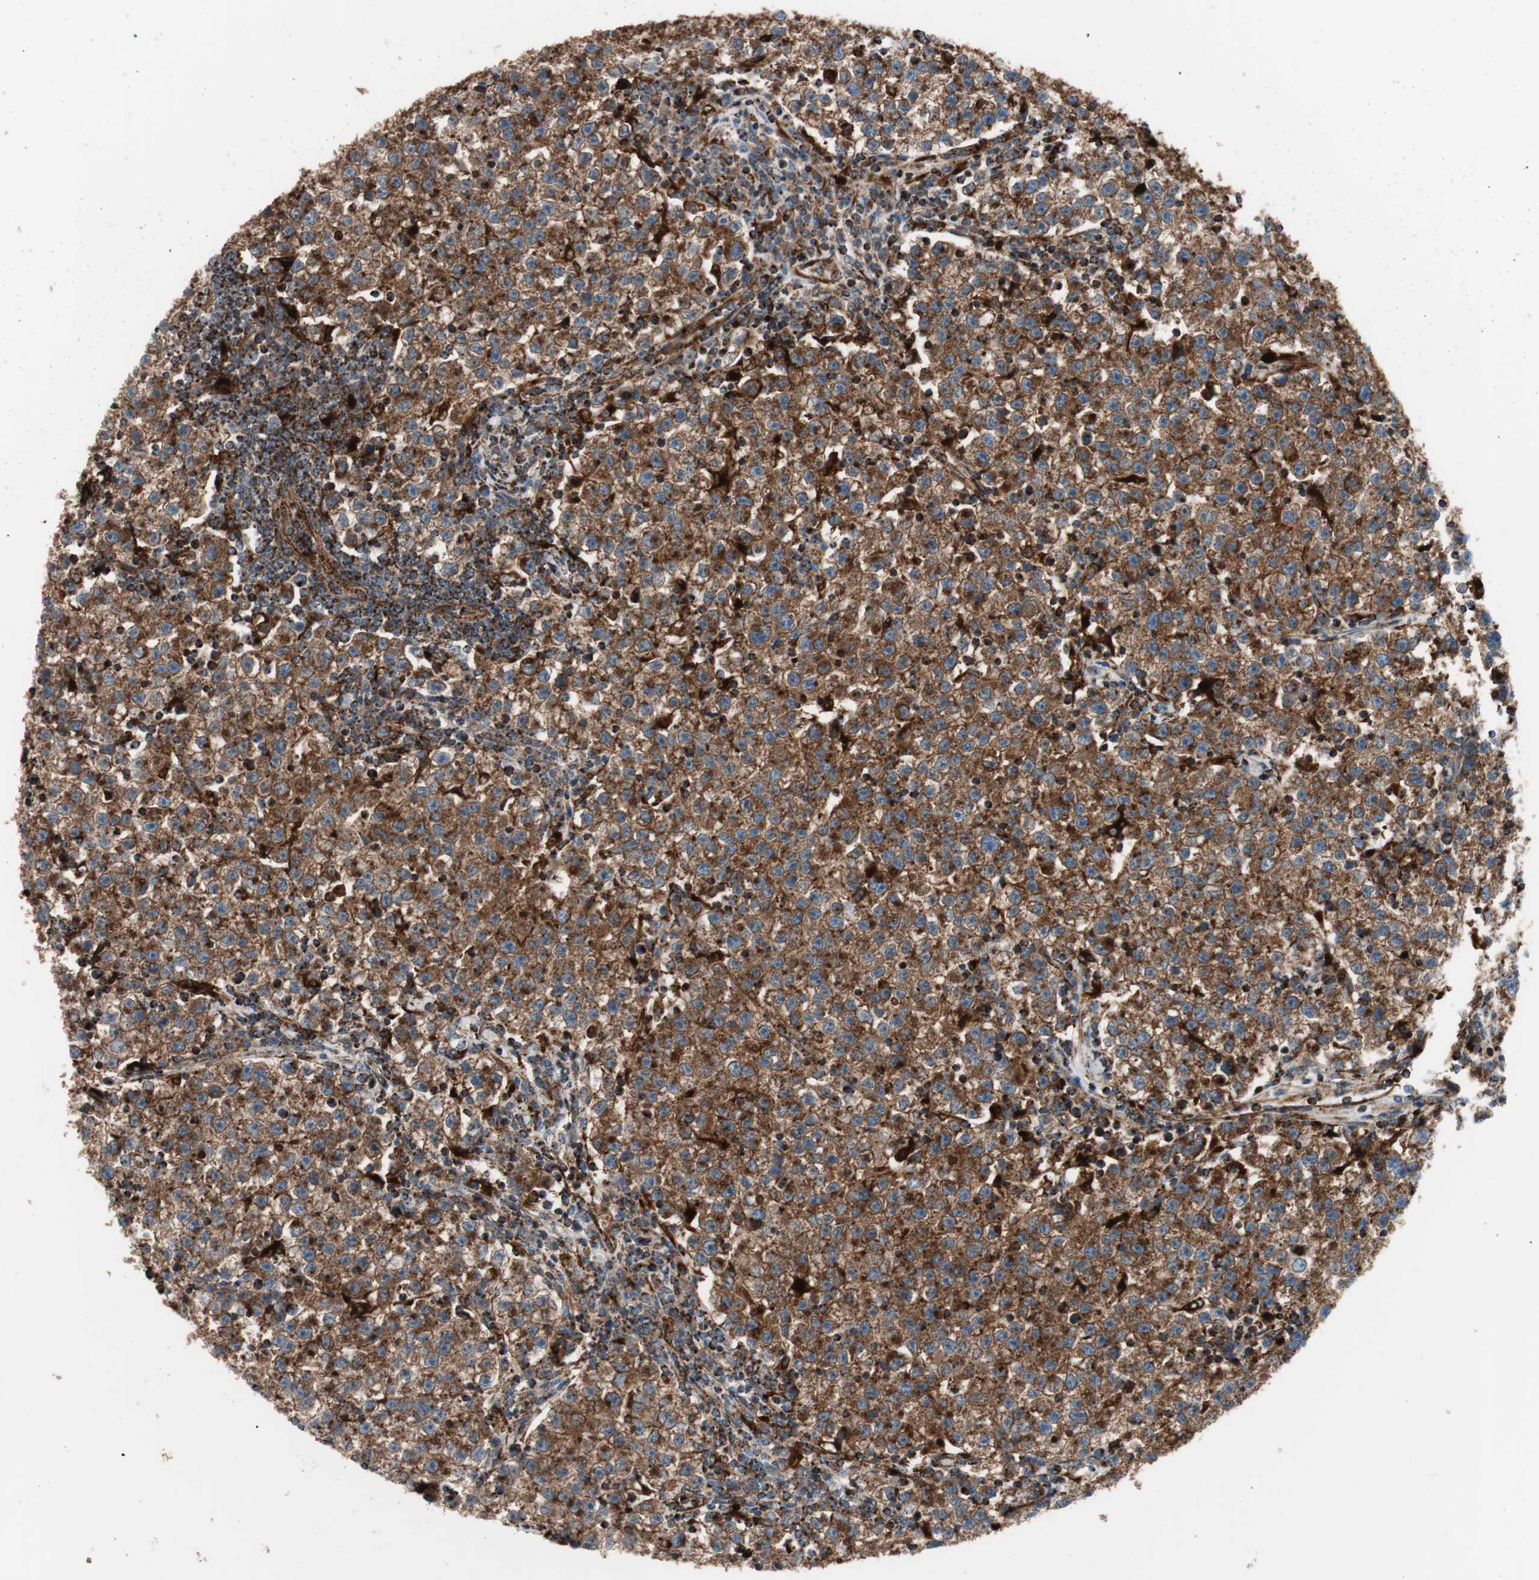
{"staining": {"intensity": "strong", "quantity": ">75%", "location": "cytoplasmic/membranous"}, "tissue": "testis cancer", "cell_type": "Tumor cells", "image_type": "cancer", "snomed": [{"axis": "morphology", "description": "Seminoma, NOS"}, {"axis": "topography", "description": "Testis"}], "caption": "Testis cancer (seminoma) stained with a brown dye shows strong cytoplasmic/membranous positive positivity in approximately >75% of tumor cells.", "gene": "LAMP1", "patient": {"sex": "male", "age": 22}}